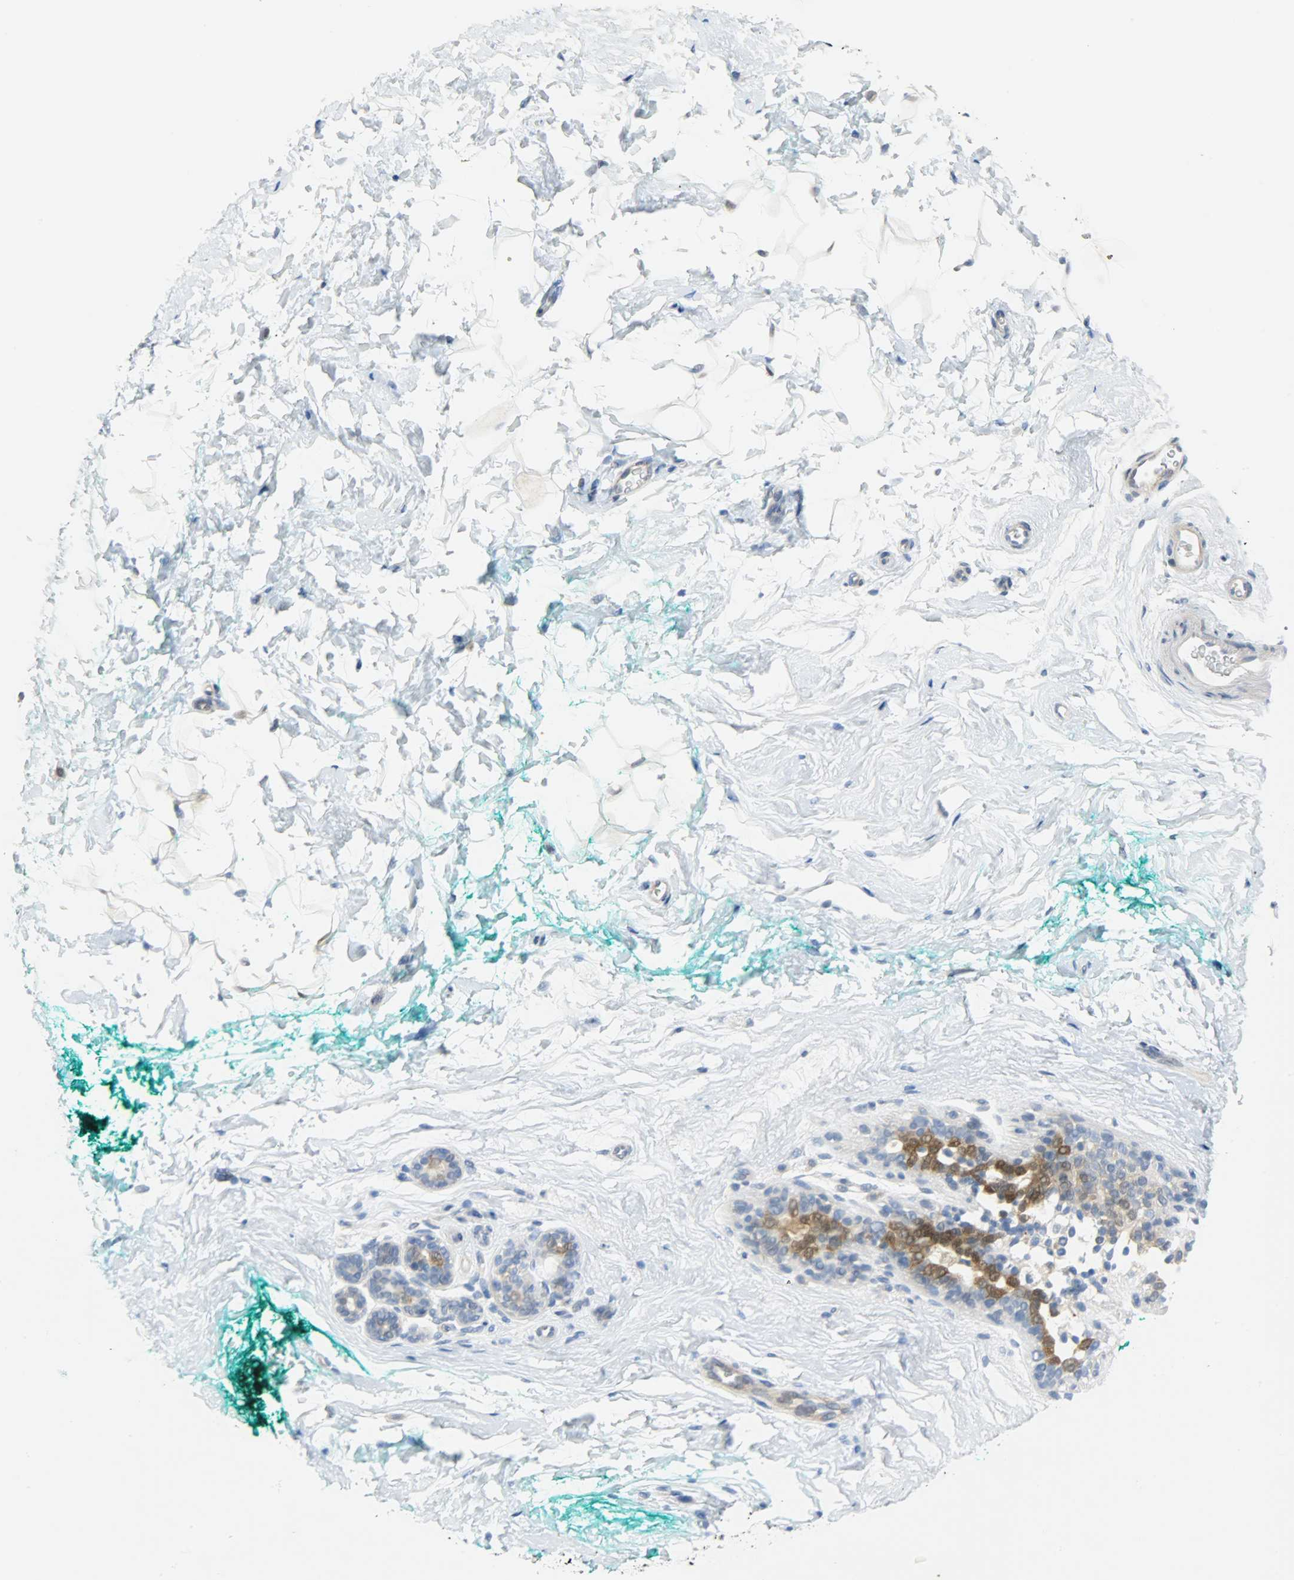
{"staining": {"intensity": "negative", "quantity": "none", "location": "none"}, "tissue": "breast", "cell_type": "Adipocytes", "image_type": "normal", "snomed": [{"axis": "morphology", "description": "Normal tissue, NOS"}, {"axis": "topography", "description": "Breast"}], "caption": "An immunohistochemistry (IHC) histopathology image of unremarkable breast is shown. There is no staining in adipocytes of breast.", "gene": "EIF4EBP1", "patient": {"sex": "female", "age": 52}}